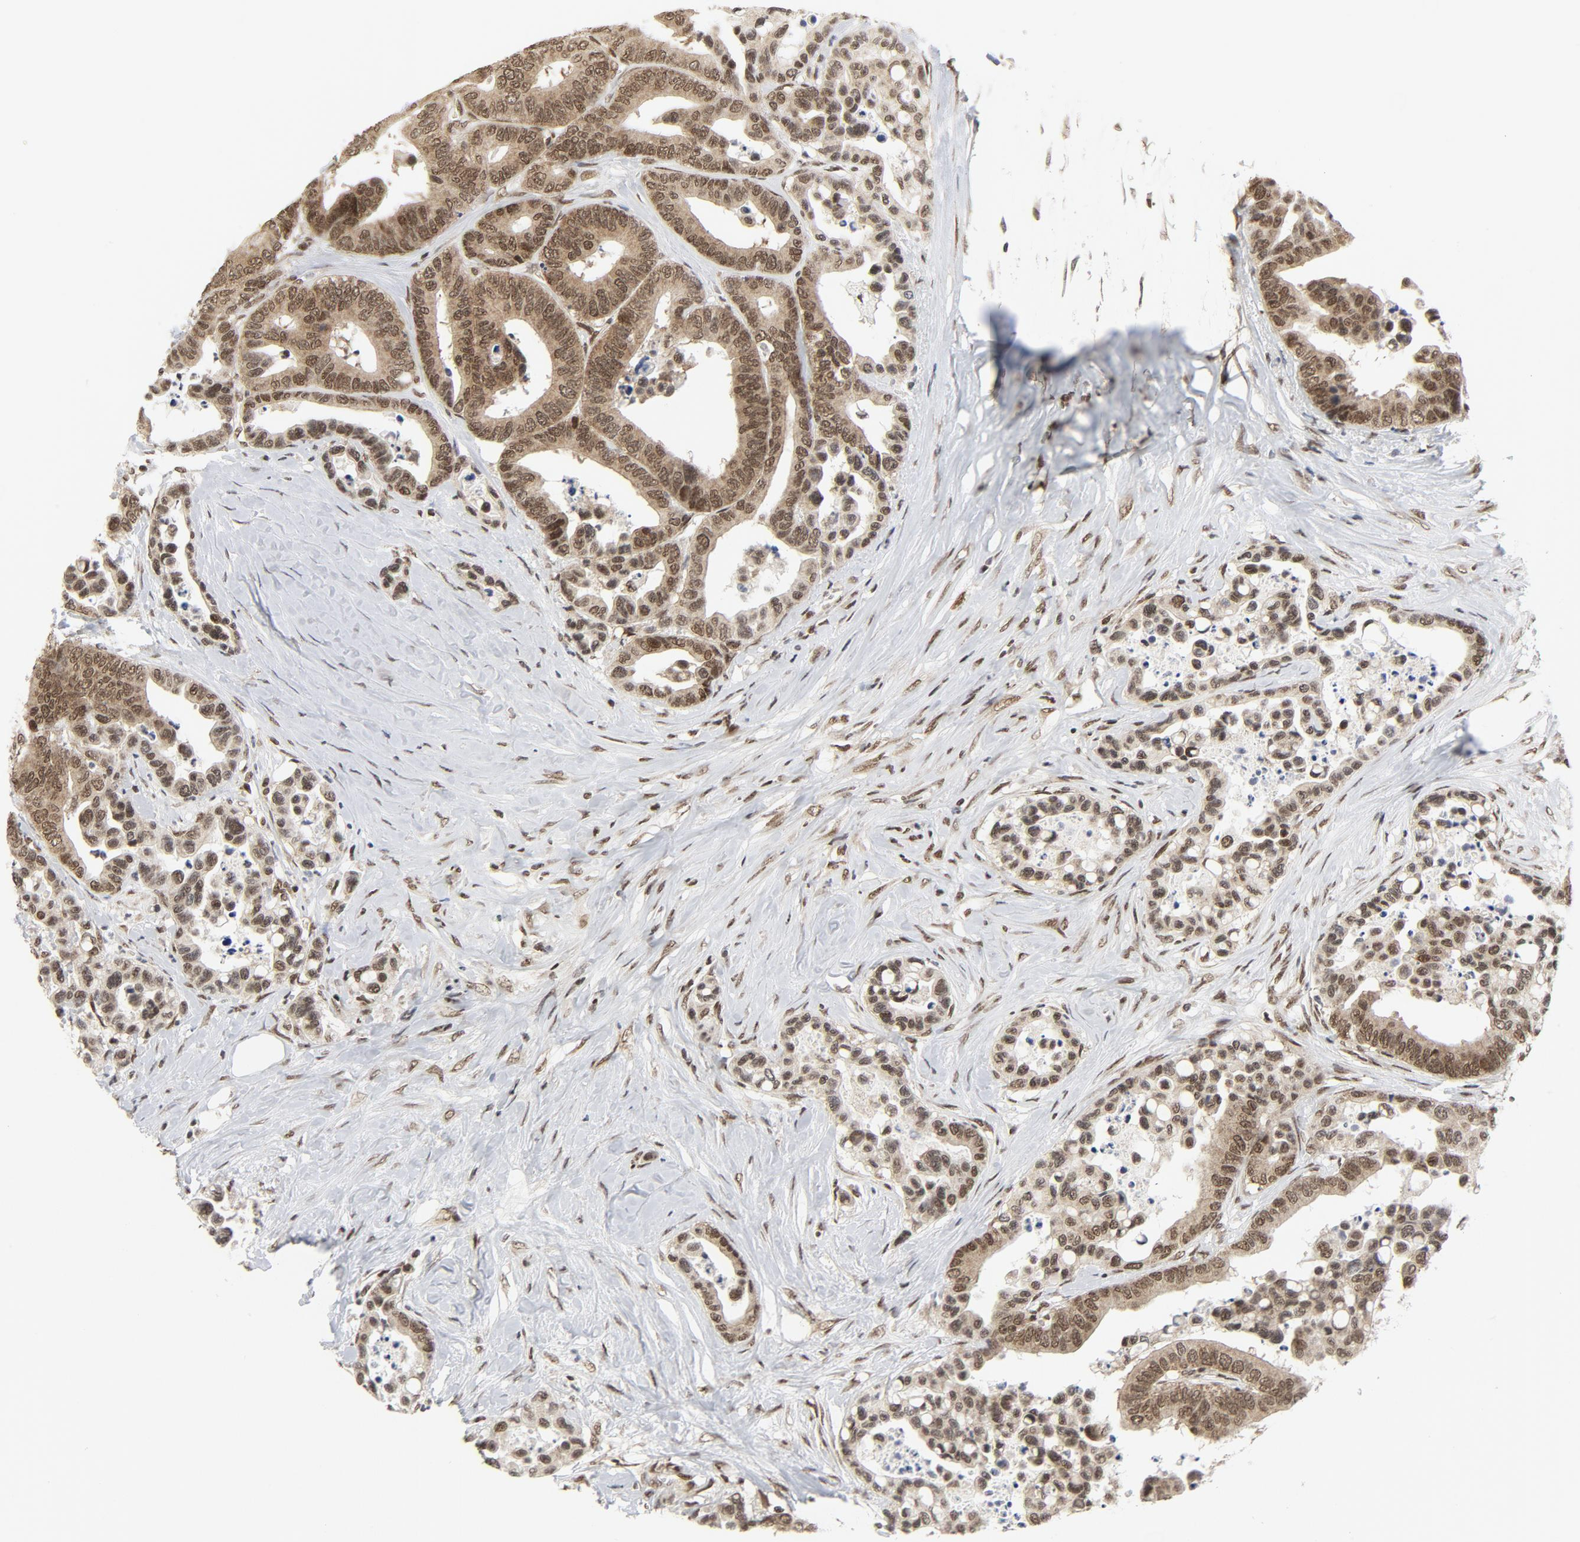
{"staining": {"intensity": "moderate", "quantity": ">75%", "location": "nuclear"}, "tissue": "colorectal cancer", "cell_type": "Tumor cells", "image_type": "cancer", "snomed": [{"axis": "morphology", "description": "Adenocarcinoma, NOS"}, {"axis": "topography", "description": "Colon"}], "caption": "High-magnification brightfield microscopy of colorectal cancer stained with DAB (brown) and counterstained with hematoxylin (blue). tumor cells exhibit moderate nuclear staining is identified in approximately>75% of cells.", "gene": "ERCC1", "patient": {"sex": "male", "age": 82}}